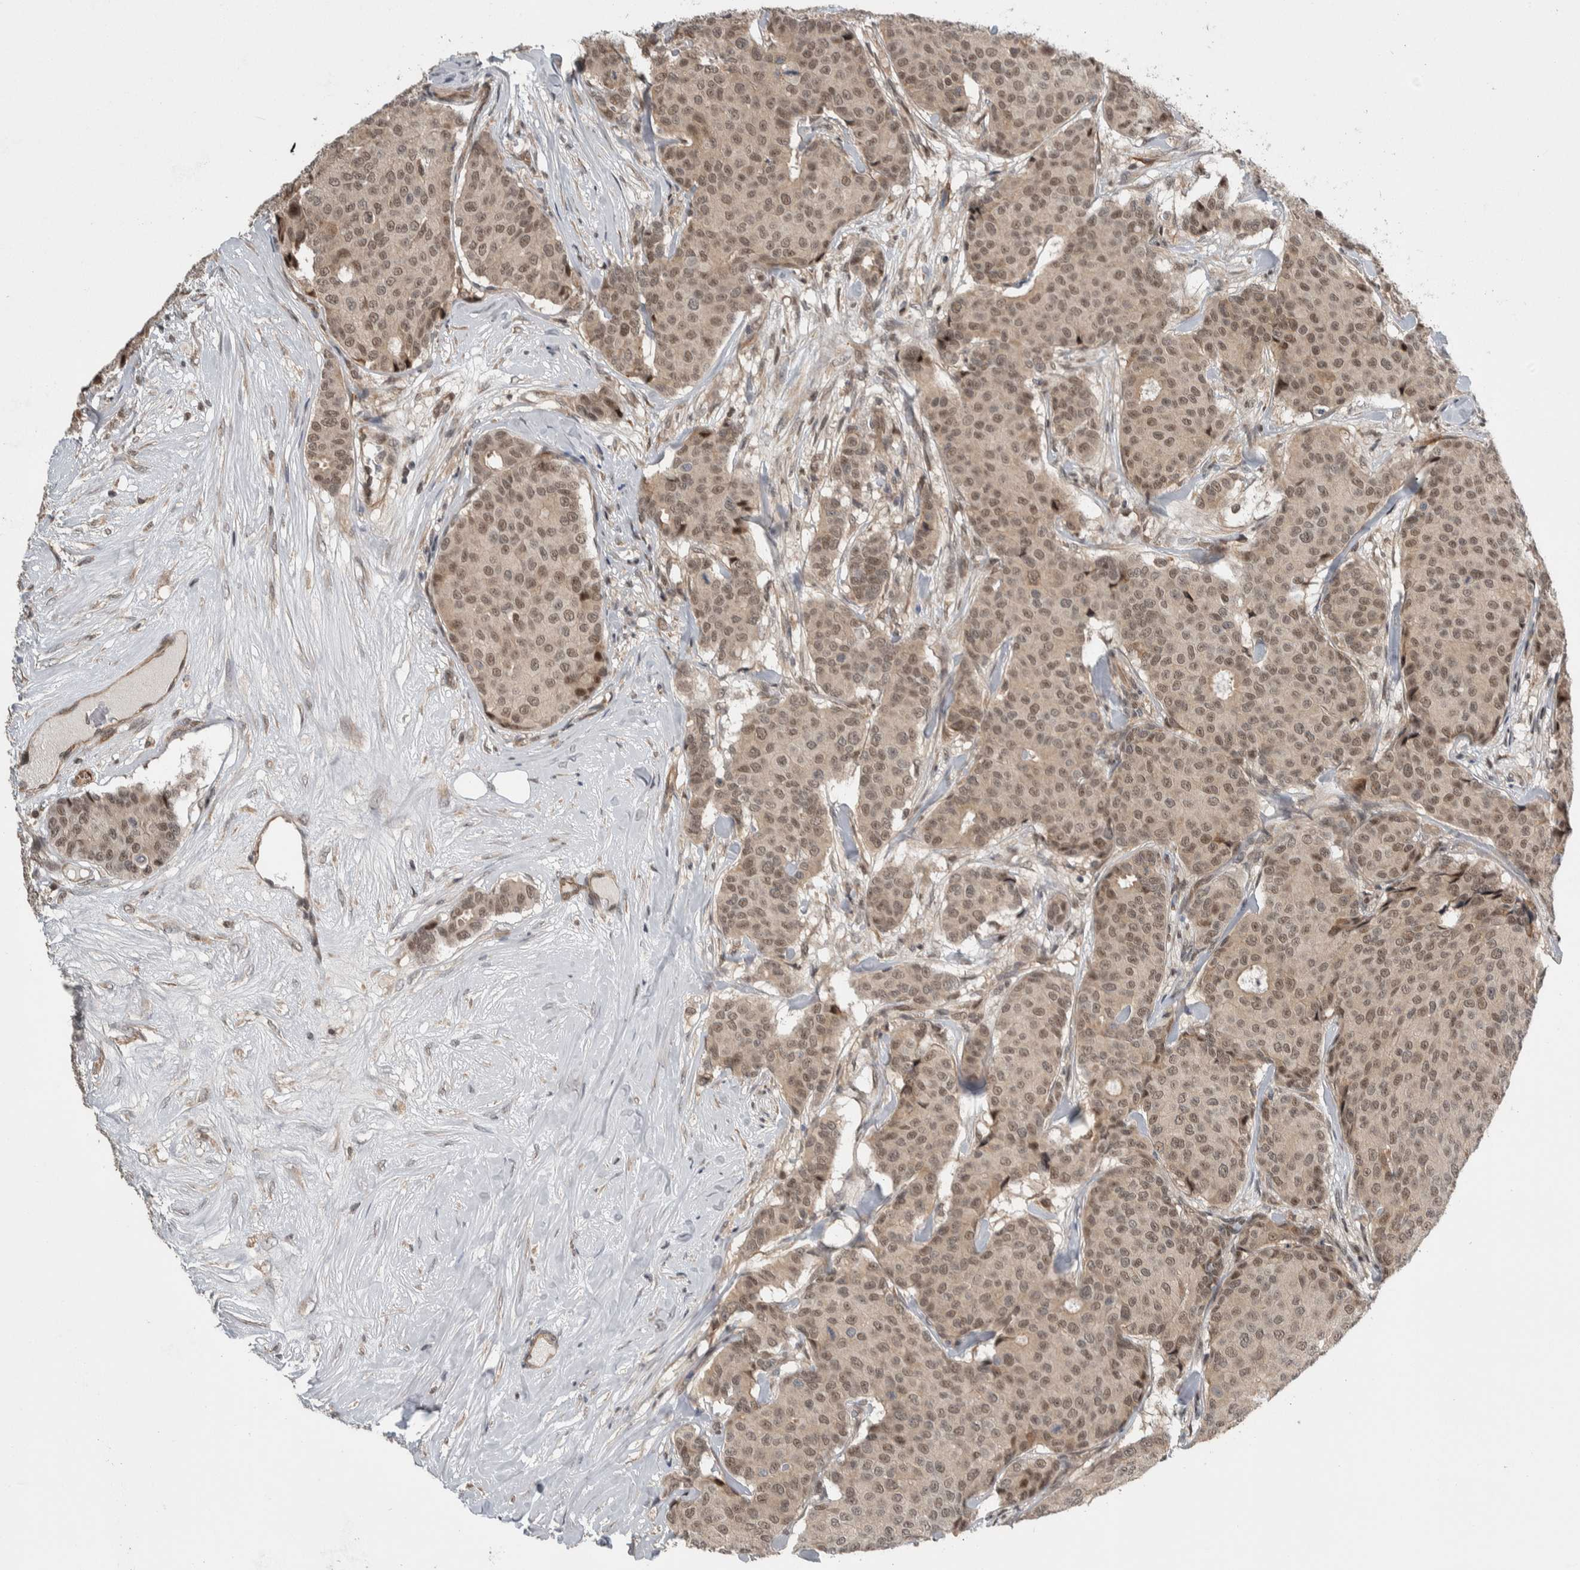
{"staining": {"intensity": "weak", "quantity": ">75%", "location": "nuclear"}, "tissue": "breast cancer", "cell_type": "Tumor cells", "image_type": "cancer", "snomed": [{"axis": "morphology", "description": "Duct carcinoma"}, {"axis": "topography", "description": "Breast"}], "caption": "Breast cancer stained with DAB (3,3'-diaminobenzidine) immunohistochemistry (IHC) shows low levels of weak nuclear positivity in about >75% of tumor cells.", "gene": "PRDM4", "patient": {"sex": "female", "age": 75}}